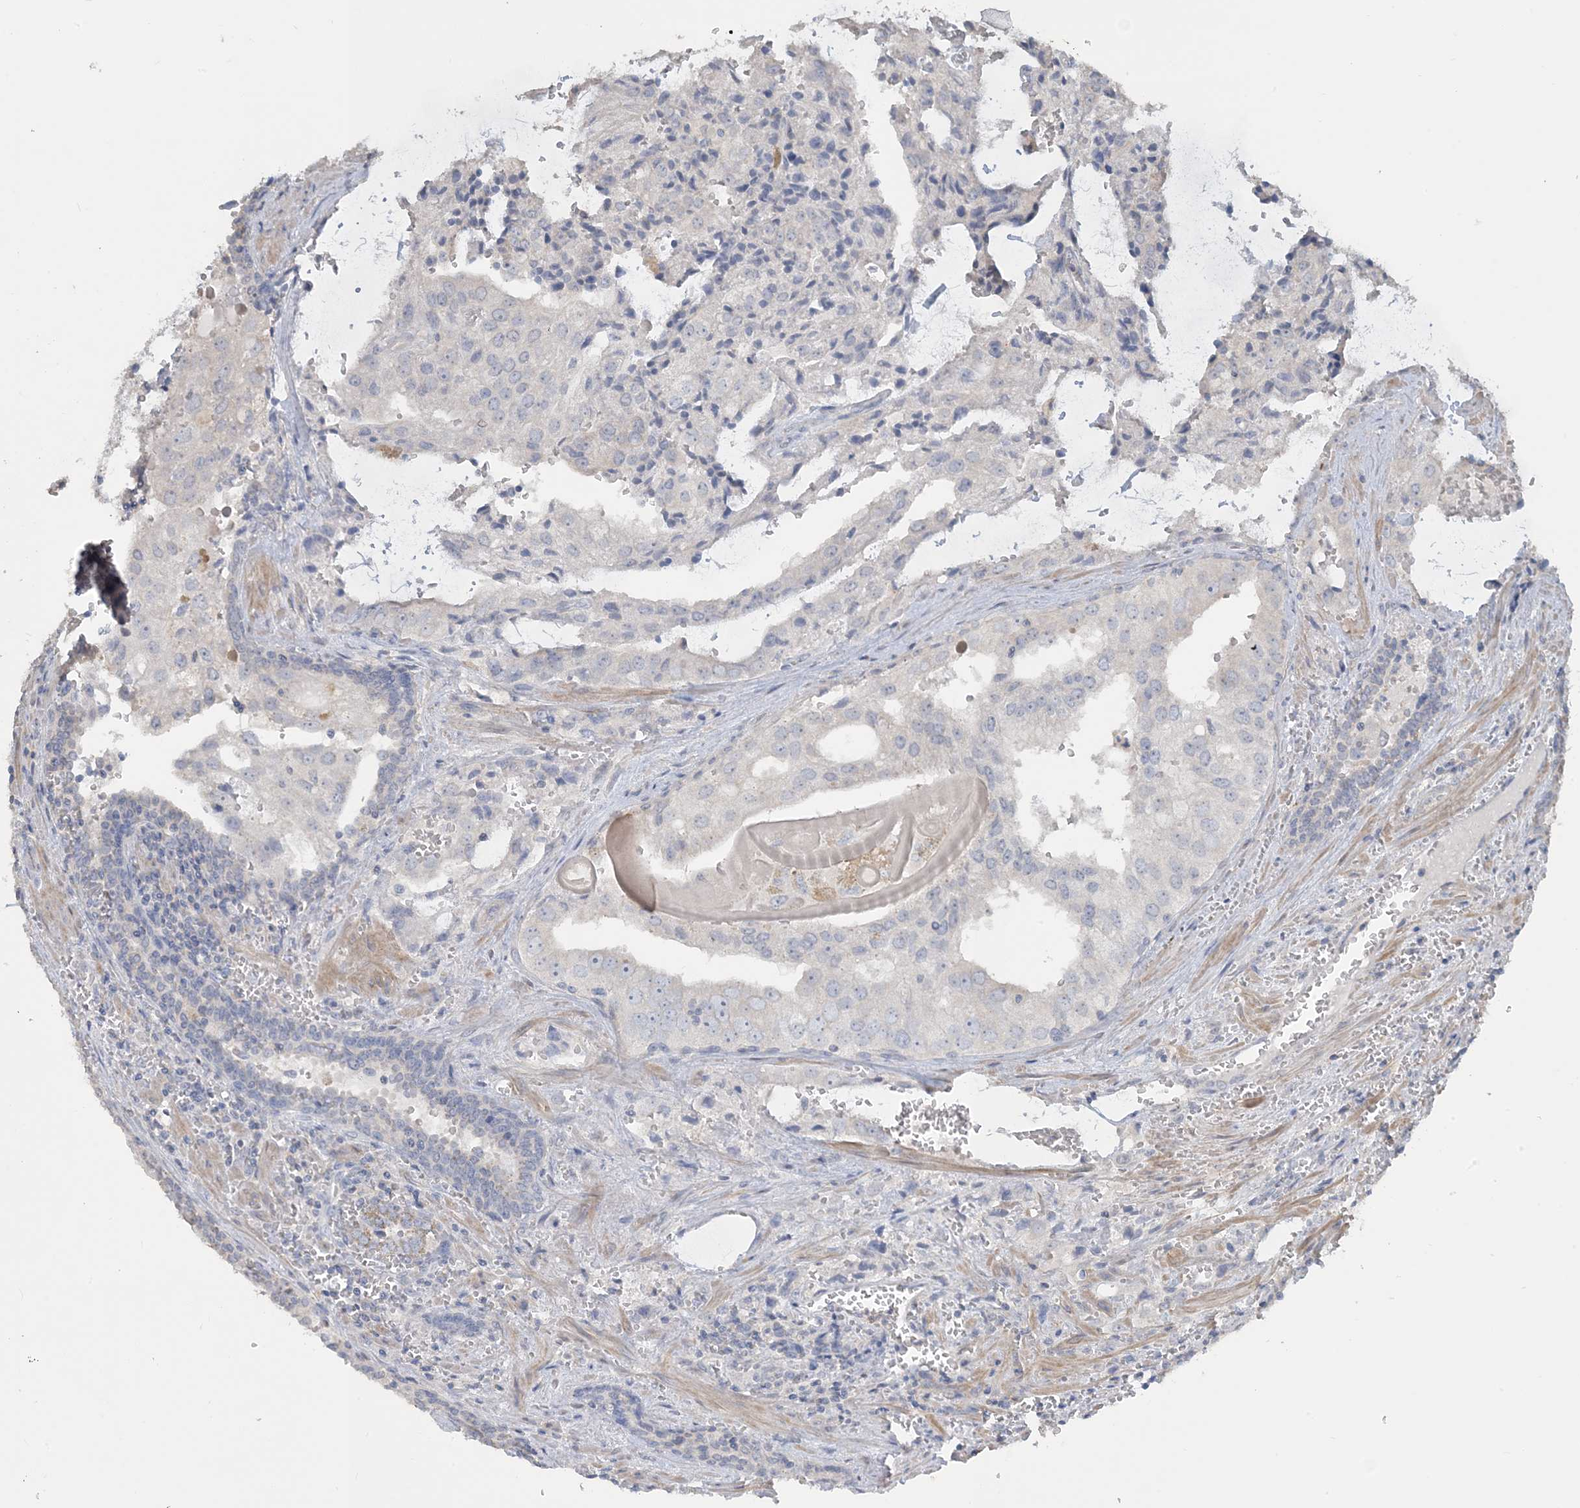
{"staining": {"intensity": "negative", "quantity": "none", "location": "none"}, "tissue": "prostate cancer", "cell_type": "Tumor cells", "image_type": "cancer", "snomed": [{"axis": "morphology", "description": "Adenocarcinoma, High grade"}, {"axis": "topography", "description": "Prostate"}], "caption": "This is an IHC photomicrograph of human prostate adenocarcinoma (high-grade). There is no positivity in tumor cells.", "gene": "NPHS2", "patient": {"sex": "male", "age": 68}}